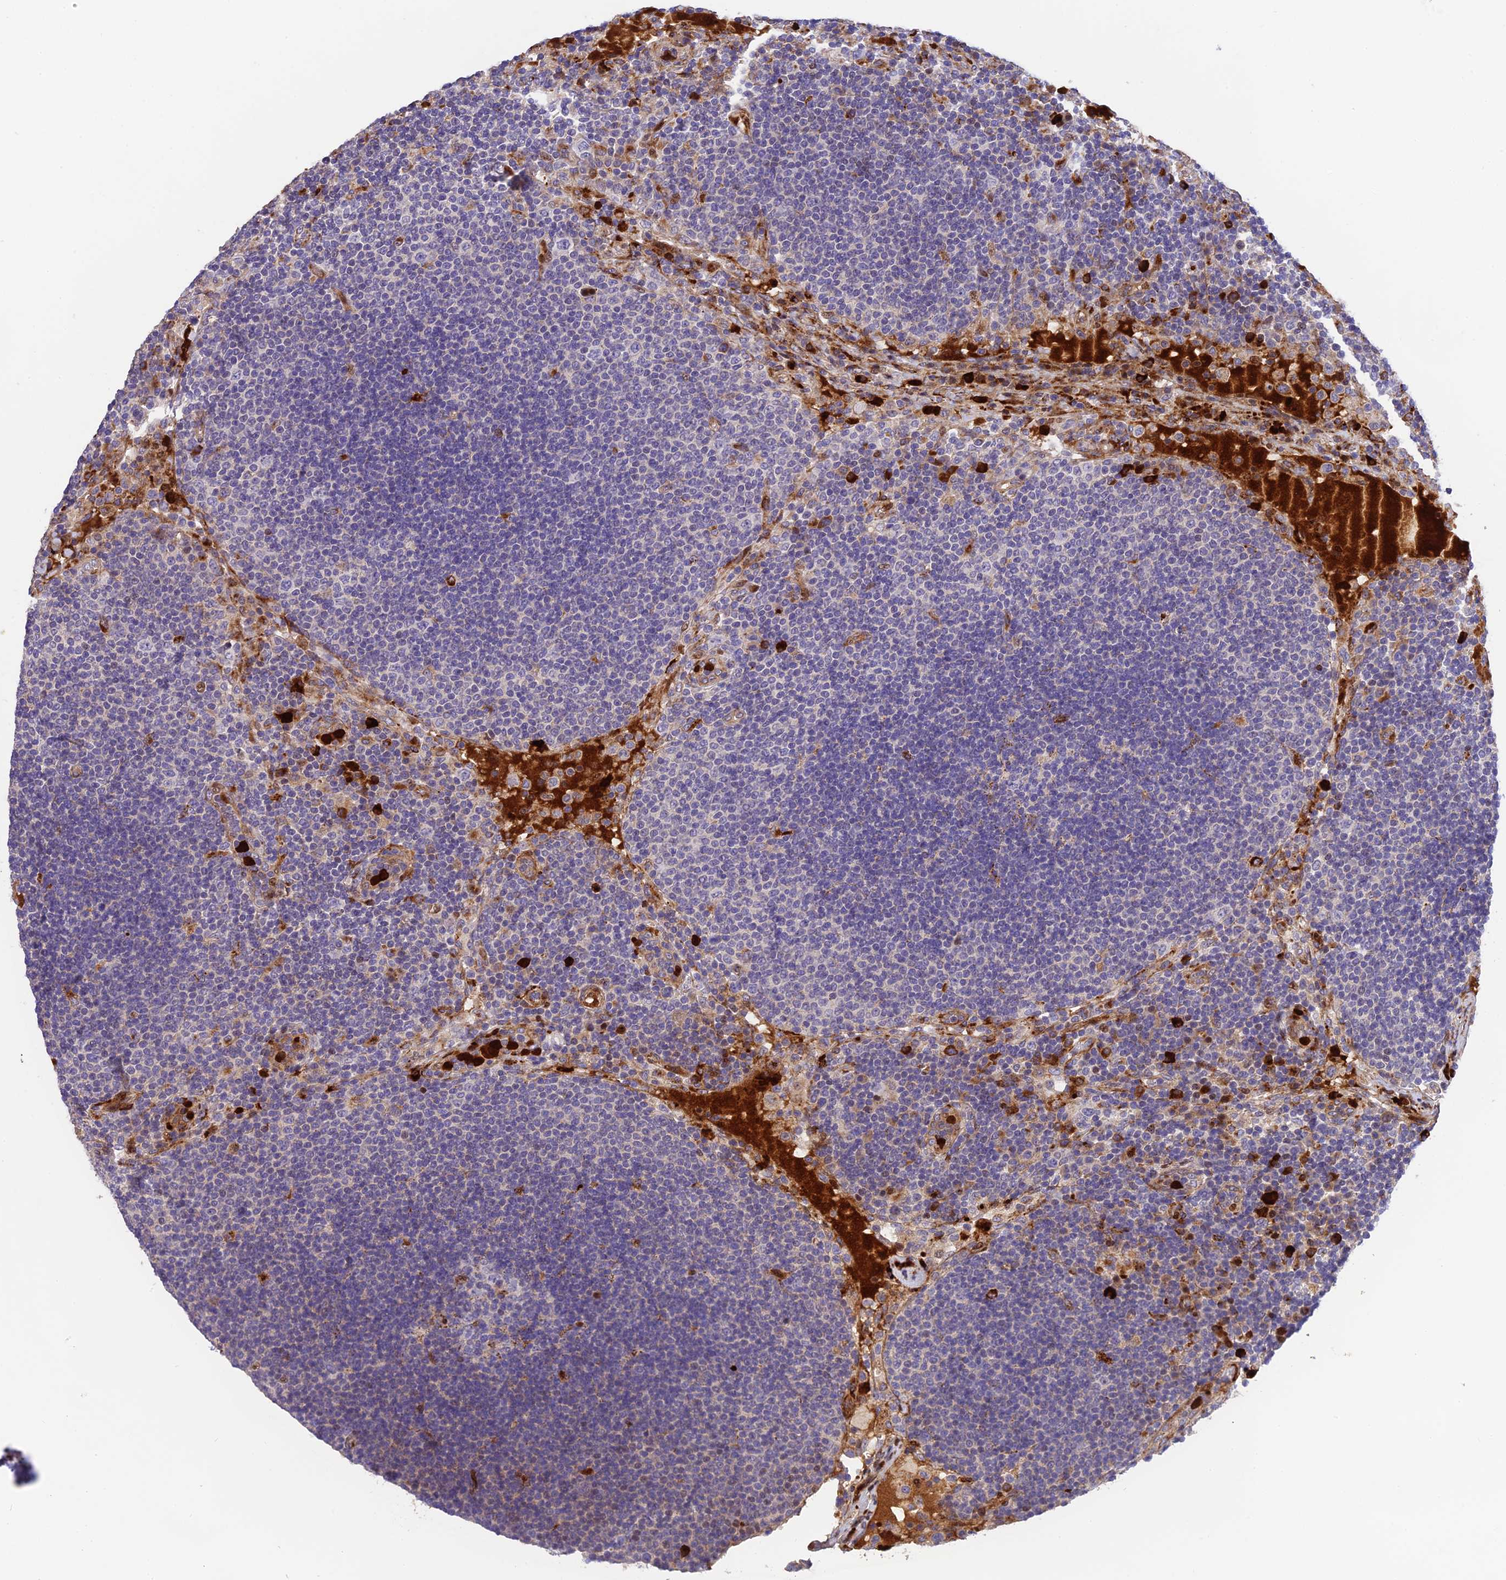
{"staining": {"intensity": "moderate", "quantity": "<25%", "location": "cytoplasmic/membranous,nuclear"}, "tissue": "lymph node", "cell_type": "Germinal center cells", "image_type": "normal", "snomed": [{"axis": "morphology", "description": "Normal tissue, NOS"}, {"axis": "topography", "description": "Lymph node"}], "caption": "The image displays a brown stain indicating the presence of a protein in the cytoplasmic/membranous,nuclear of germinal center cells in lymph node. (Stains: DAB in brown, nuclei in blue, Microscopy: brightfield microscopy at high magnification).", "gene": "CPSF4L", "patient": {"sex": "female", "age": 53}}